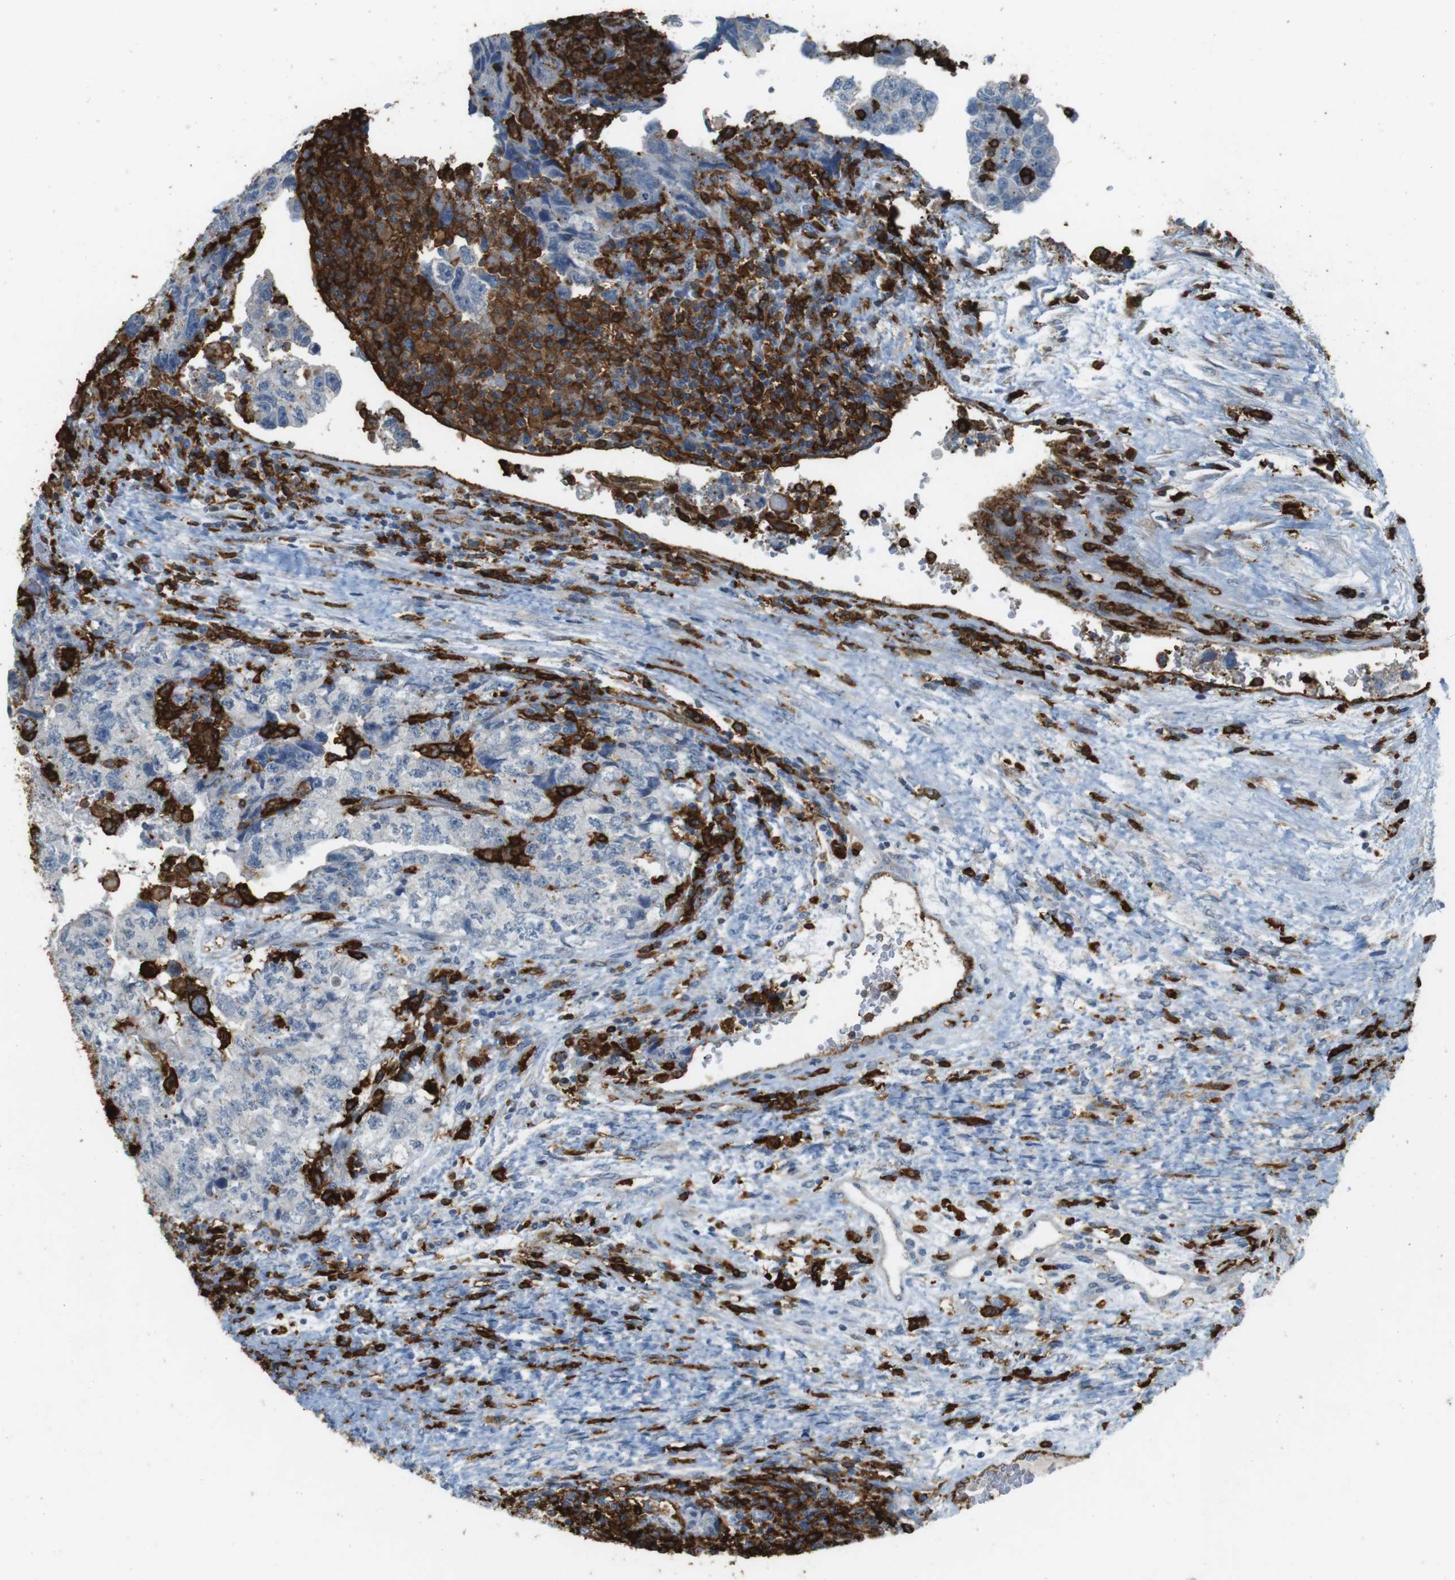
{"staining": {"intensity": "negative", "quantity": "none", "location": "none"}, "tissue": "testis cancer", "cell_type": "Tumor cells", "image_type": "cancer", "snomed": [{"axis": "morphology", "description": "Carcinoma, Embryonal, NOS"}, {"axis": "topography", "description": "Testis"}], "caption": "There is no significant positivity in tumor cells of testis cancer (embryonal carcinoma).", "gene": "HLA-DRA", "patient": {"sex": "male", "age": 36}}